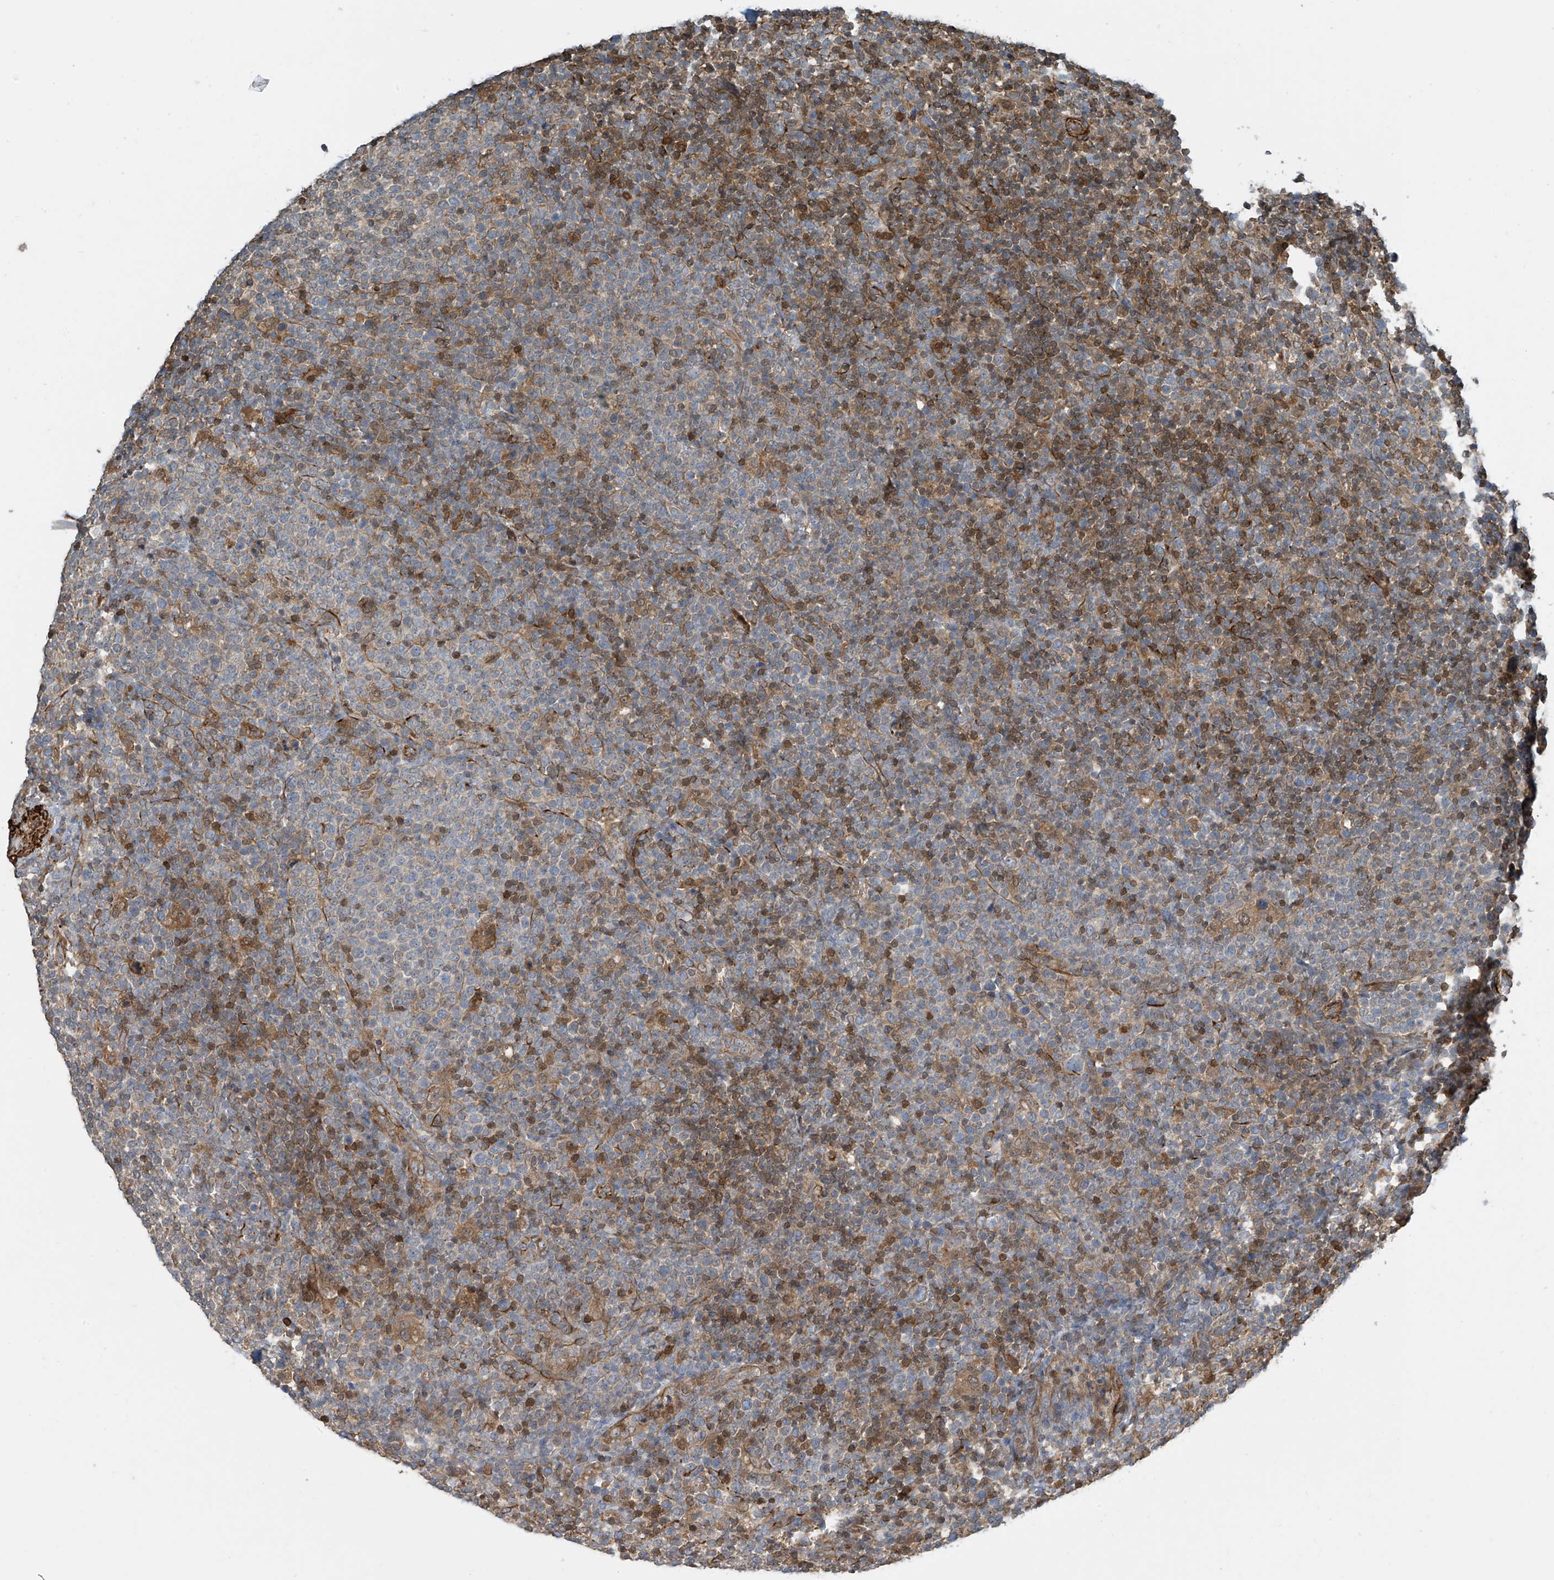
{"staining": {"intensity": "moderate", "quantity": "<25%", "location": "cytoplasmic/membranous"}, "tissue": "lymphoma", "cell_type": "Tumor cells", "image_type": "cancer", "snomed": [{"axis": "morphology", "description": "Malignant lymphoma, non-Hodgkin's type, High grade"}, {"axis": "topography", "description": "Lymph node"}], "caption": "Tumor cells exhibit low levels of moderate cytoplasmic/membranous expression in about <25% of cells in human lymphoma.", "gene": "SH3BGRL3", "patient": {"sex": "male", "age": 61}}